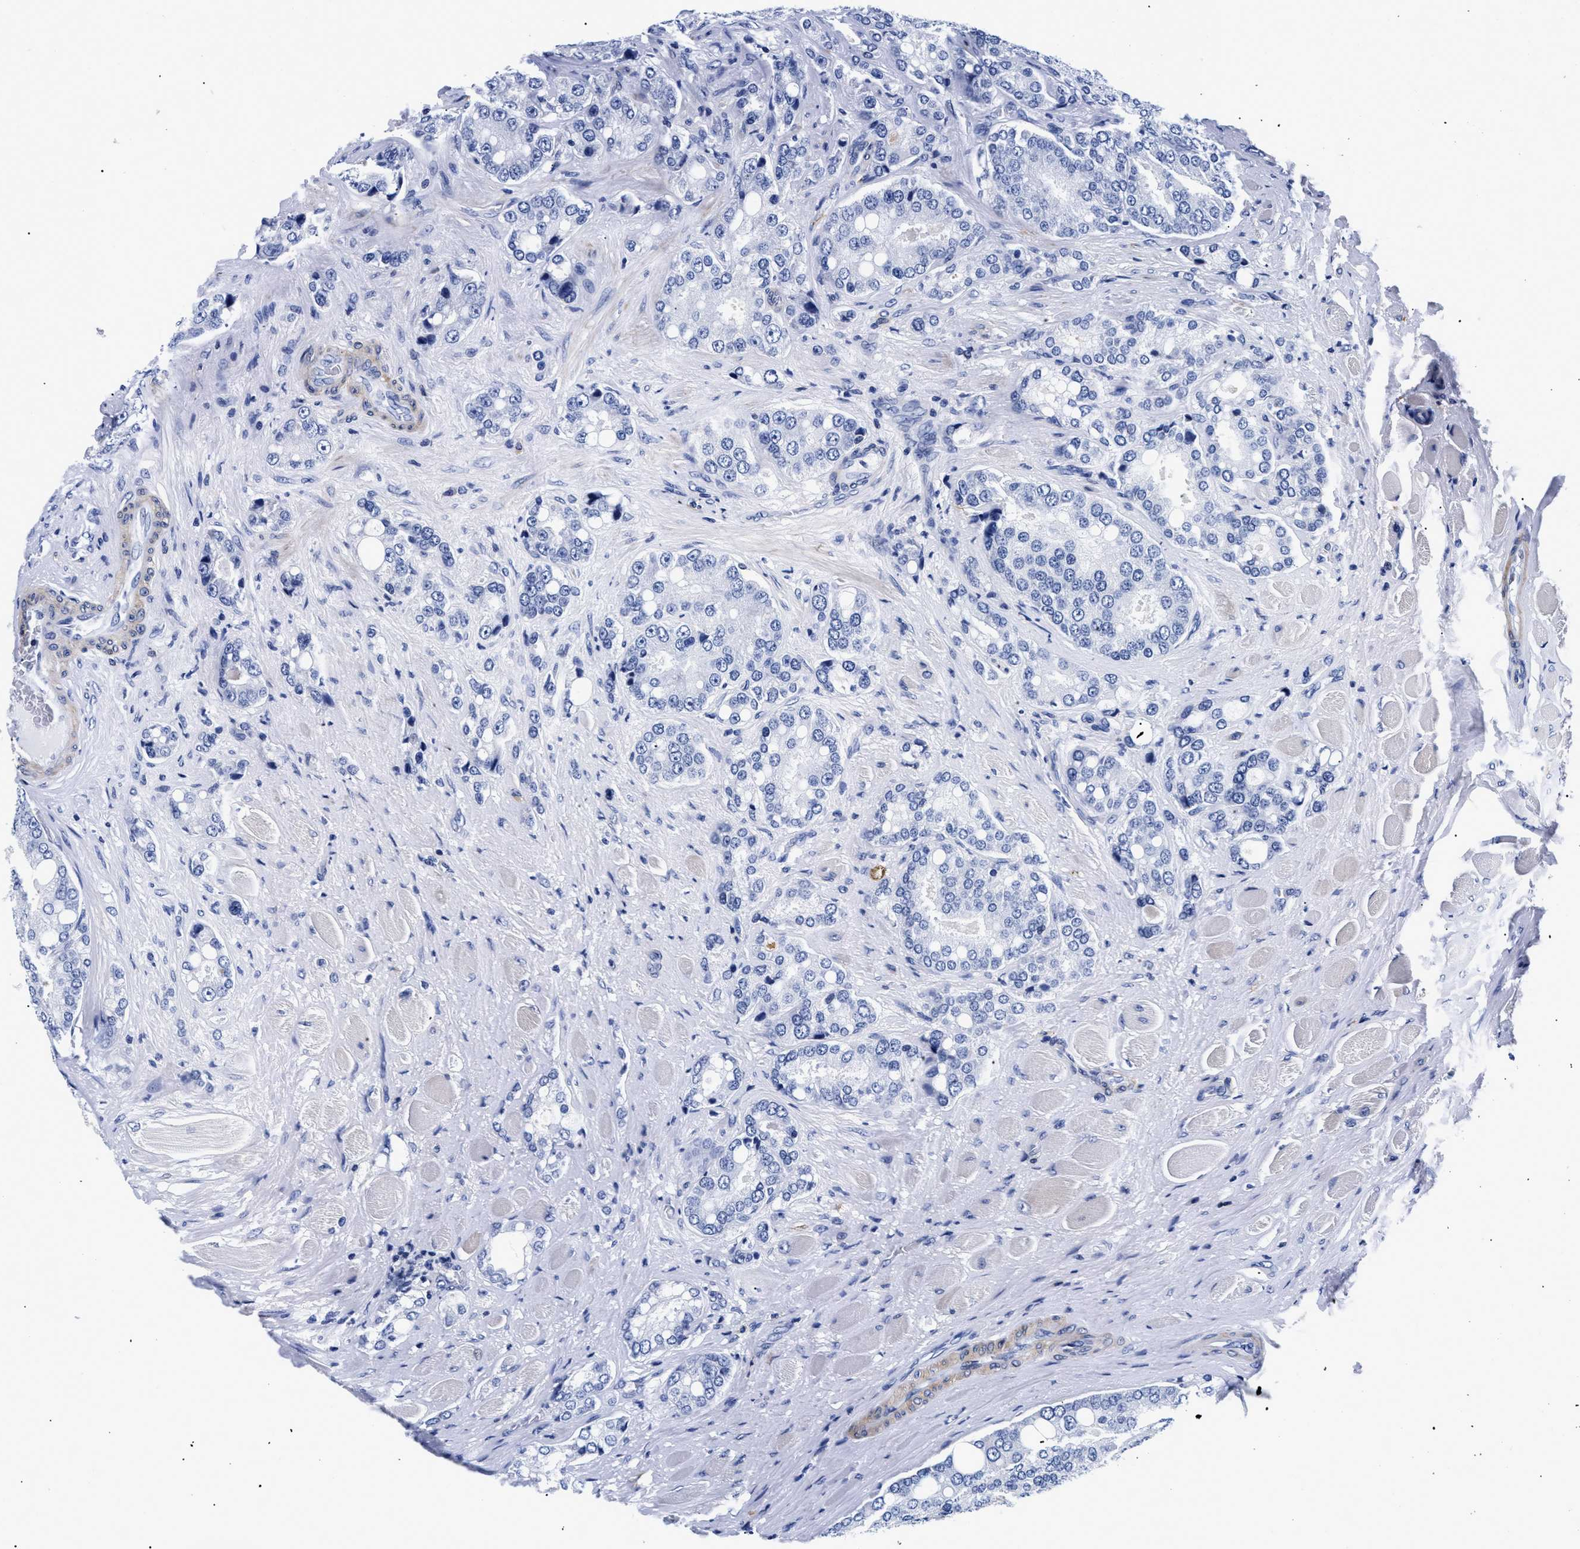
{"staining": {"intensity": "negative", "quantity": "none", "location": "none"}, "tissue": "prostate cancer", "cell_type": "Tumor cells", "image_type": "cancer", "snomed": [{"axis": "morphology", "description": "Adenocarcinoma, High grade"}, {"axis": "topography", "description": "Prostate"}], "caption": "Immunohistochemistry (IHC) photomicrograph of prostate cancer (adenocarcinoma (high-grade)) stained for a protein (brown), which displays no positivity in tumor cells.", "gene": "SHD", "patient": {"sex": "male", "age": 50}}